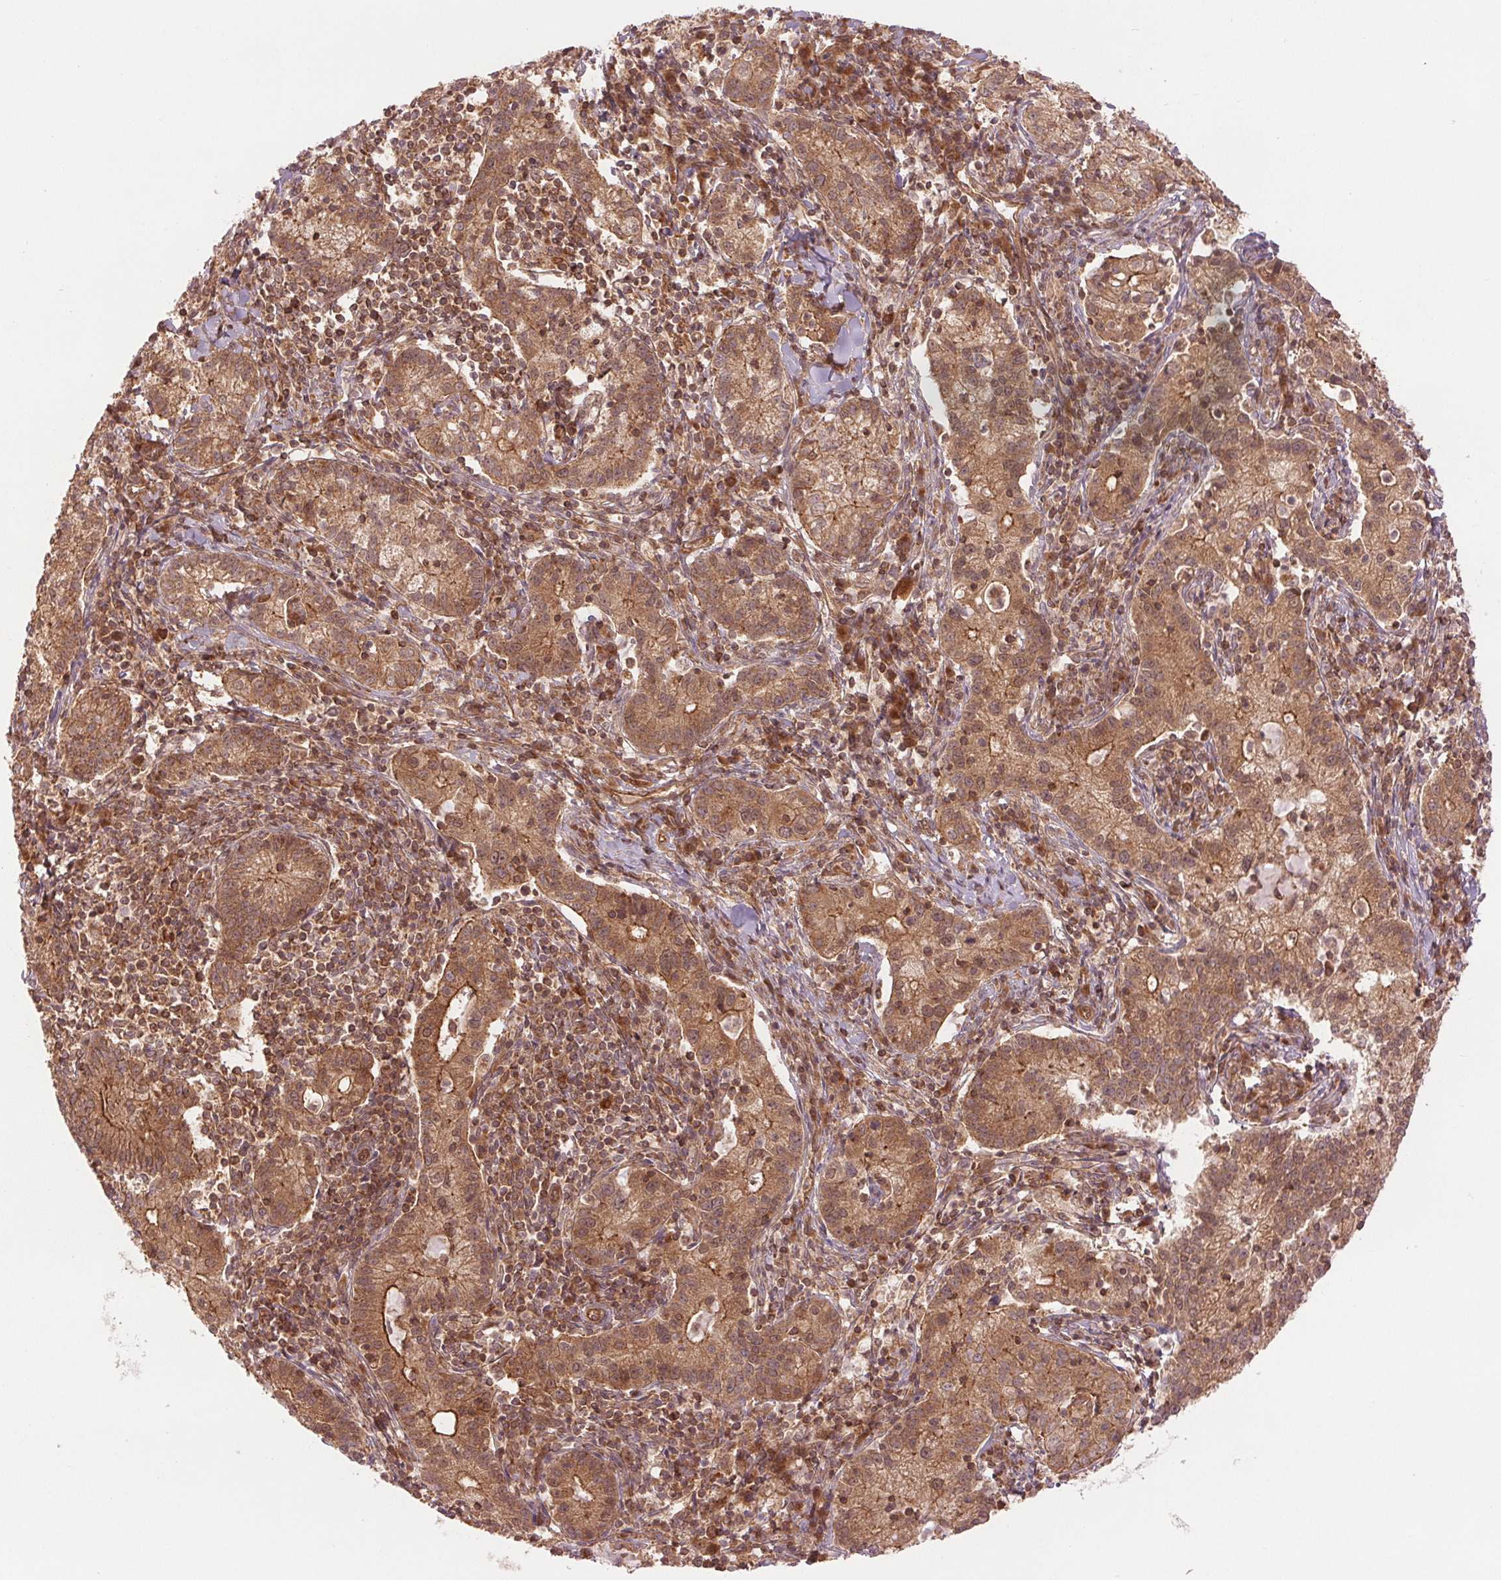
{"staining": {"intensity": "moderate", "quantity": ">75%", "location": "cytoplasmic/membranous"}, "tissue": "cervical cancer", "cell_type": "Tumor cells", "image_type": "cancer", "snomed": [{"axis": "morphology", "description": "Normal tissue, NOS"}, {"axis": "morphology", "description": "Adenocarcinoma, NOS"}, {"axis": "topography", "description": "Cervix"}], "caption": "Human adenocarcinoma (cervical) stained with a protein marker displays moderate staining in tumor cells.", "gene": "STARD7", "patient": {"sex": "female", "age": 44}}